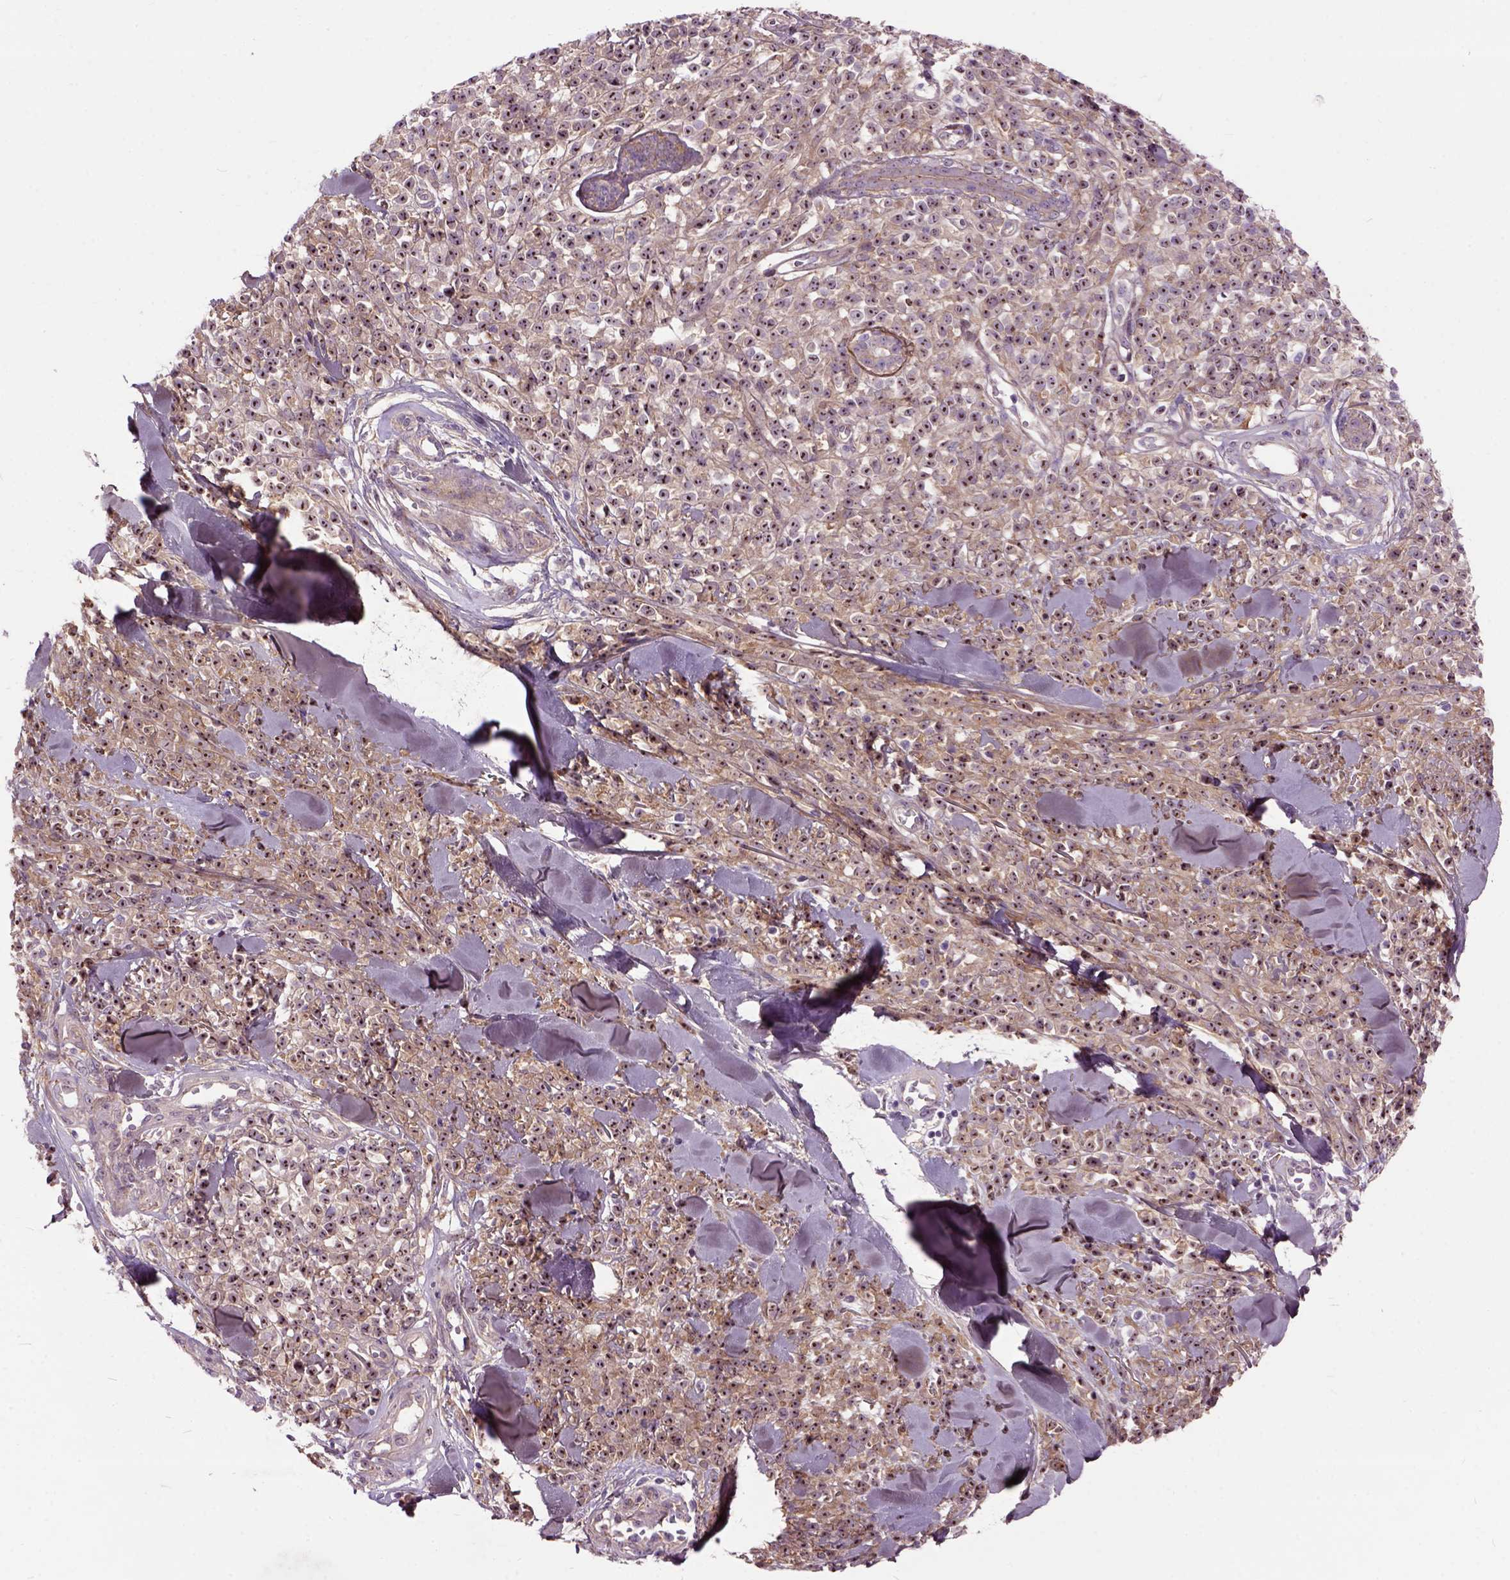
{"staining": {"intensity": "strong", "quantity": ">75%", "location": "cytoplasmic/membranous,nuclear"}, "tissue": "melanoma", "cell_type": "Tumor cells", "image_type": "cancer", "snomed": [{"axis": "morphology", "description": "Malignant melanoma, NOS"}, {"axis": "topography", "description": "Skin"}, {"axis": "topography", "description": "Skin of trunk"}], "caption": "High-magnification brightfield microscopy of melanoma stained with DAB (3,3'-diaminobenzidine) (brown) and counterstained with hematoxylin (blue). tumor cells exhibit strong cytoplasmic/membranous and nuclear positivity is appreciated in approximately>75% of cells.", "gene": "MAPT", "patient": {"sex": "male", "age": 74}}